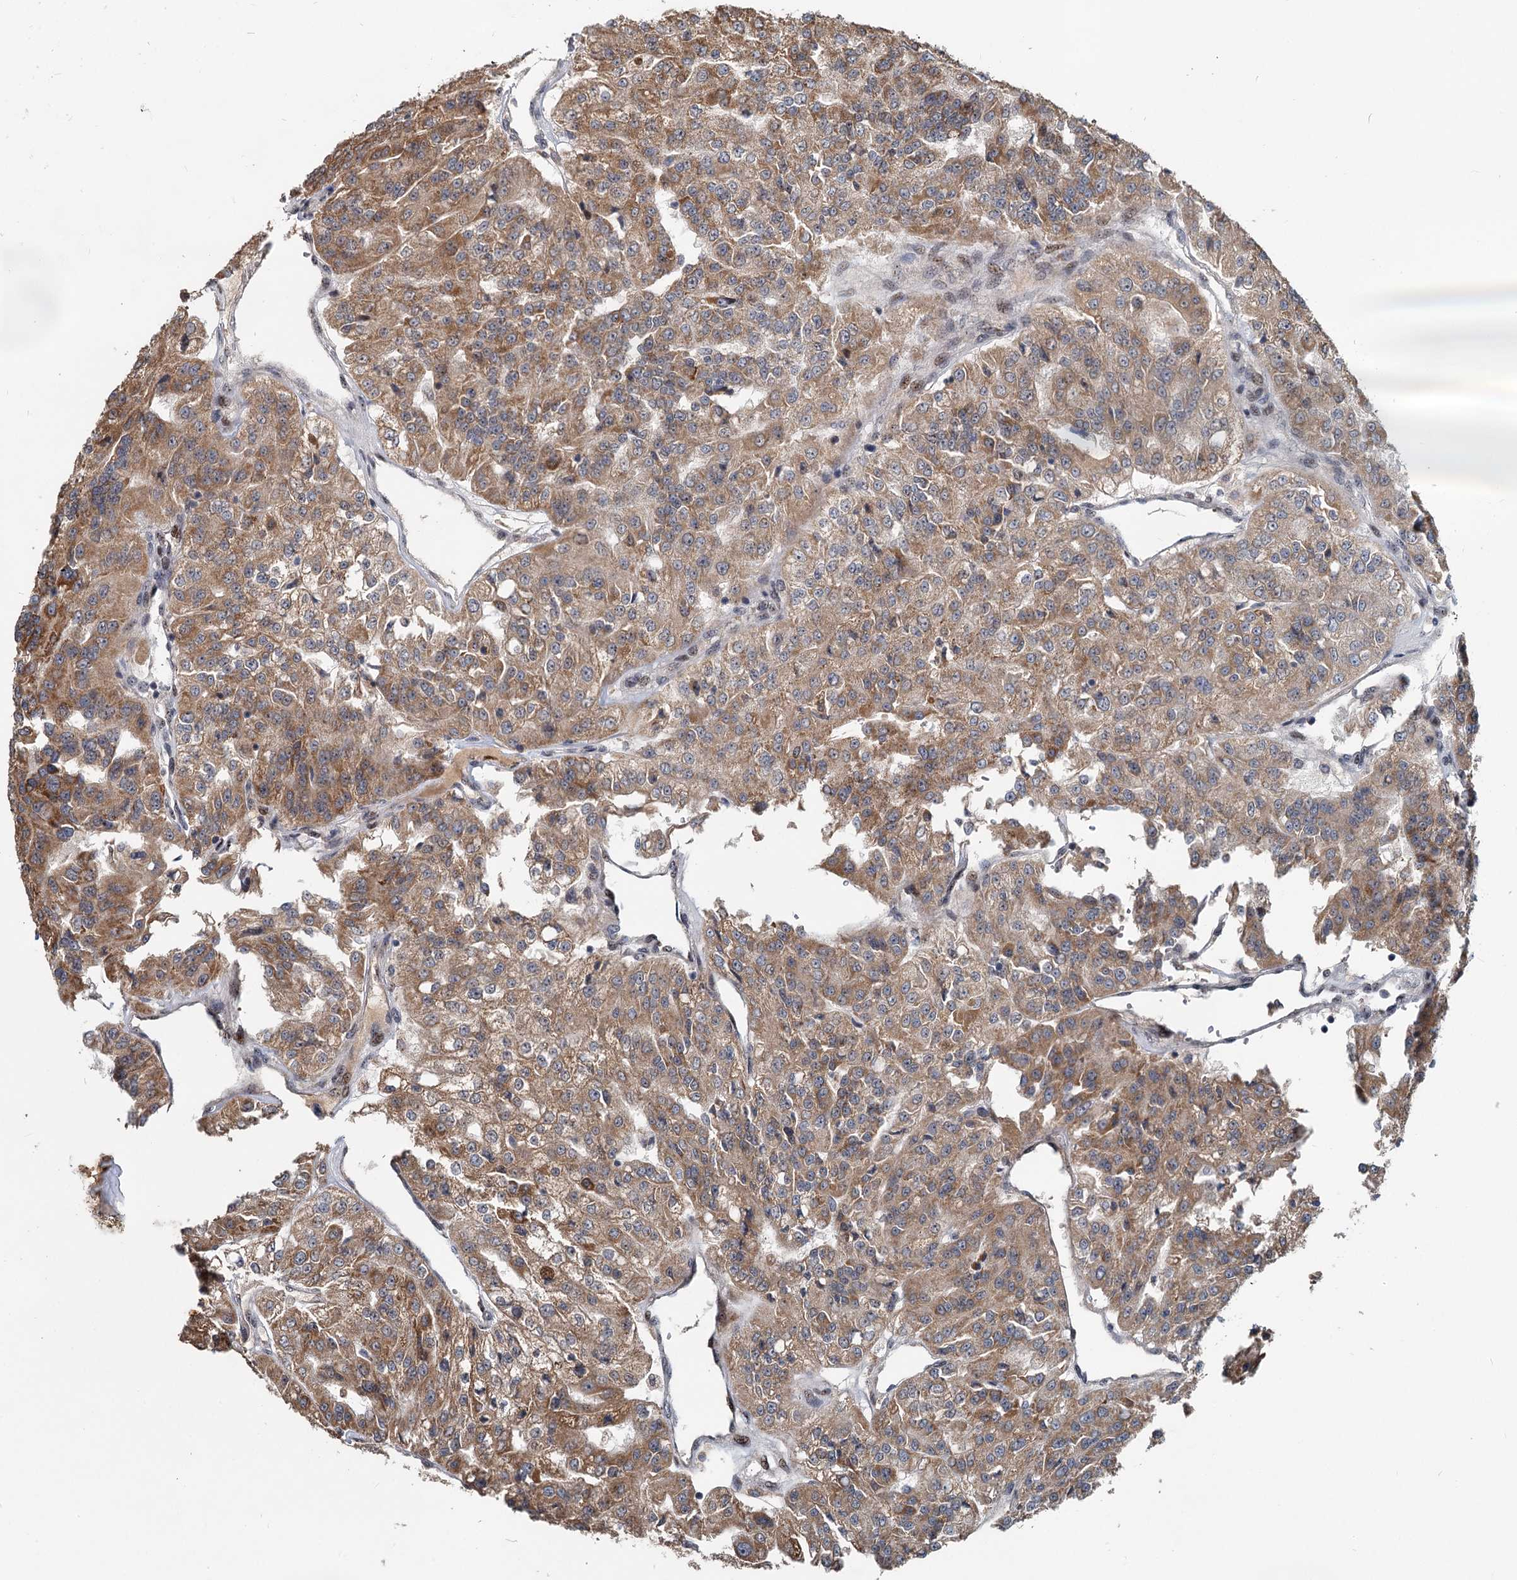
{"staining": {"intensity": "moderate", "quantity": ">75%", "location": "cytoplasmic/membranous"}, "tissue": "renal cancer", "cell_type": "Tumor cells", "image_type": "cancer", "snomed": [{"axis": "morphology", "description": "Adenocarcinoma, NOS"}, {"axis": "topography", "description": "Kidney"}], "caption": "Immunohistochemistry (IHC) histopathology image of neoplastic tissue: renal cancer (adenocarcinoma) stained using immunohistochemistry (IHC) reveals medium levels of moderate protein expression localized specifically in the cytoplasmic/membranous of tumor cells, appearing as a cytoplasmic/membranous brown color.", "gene": "RITA1", "patient": {"sex": "female", "age": 63}}